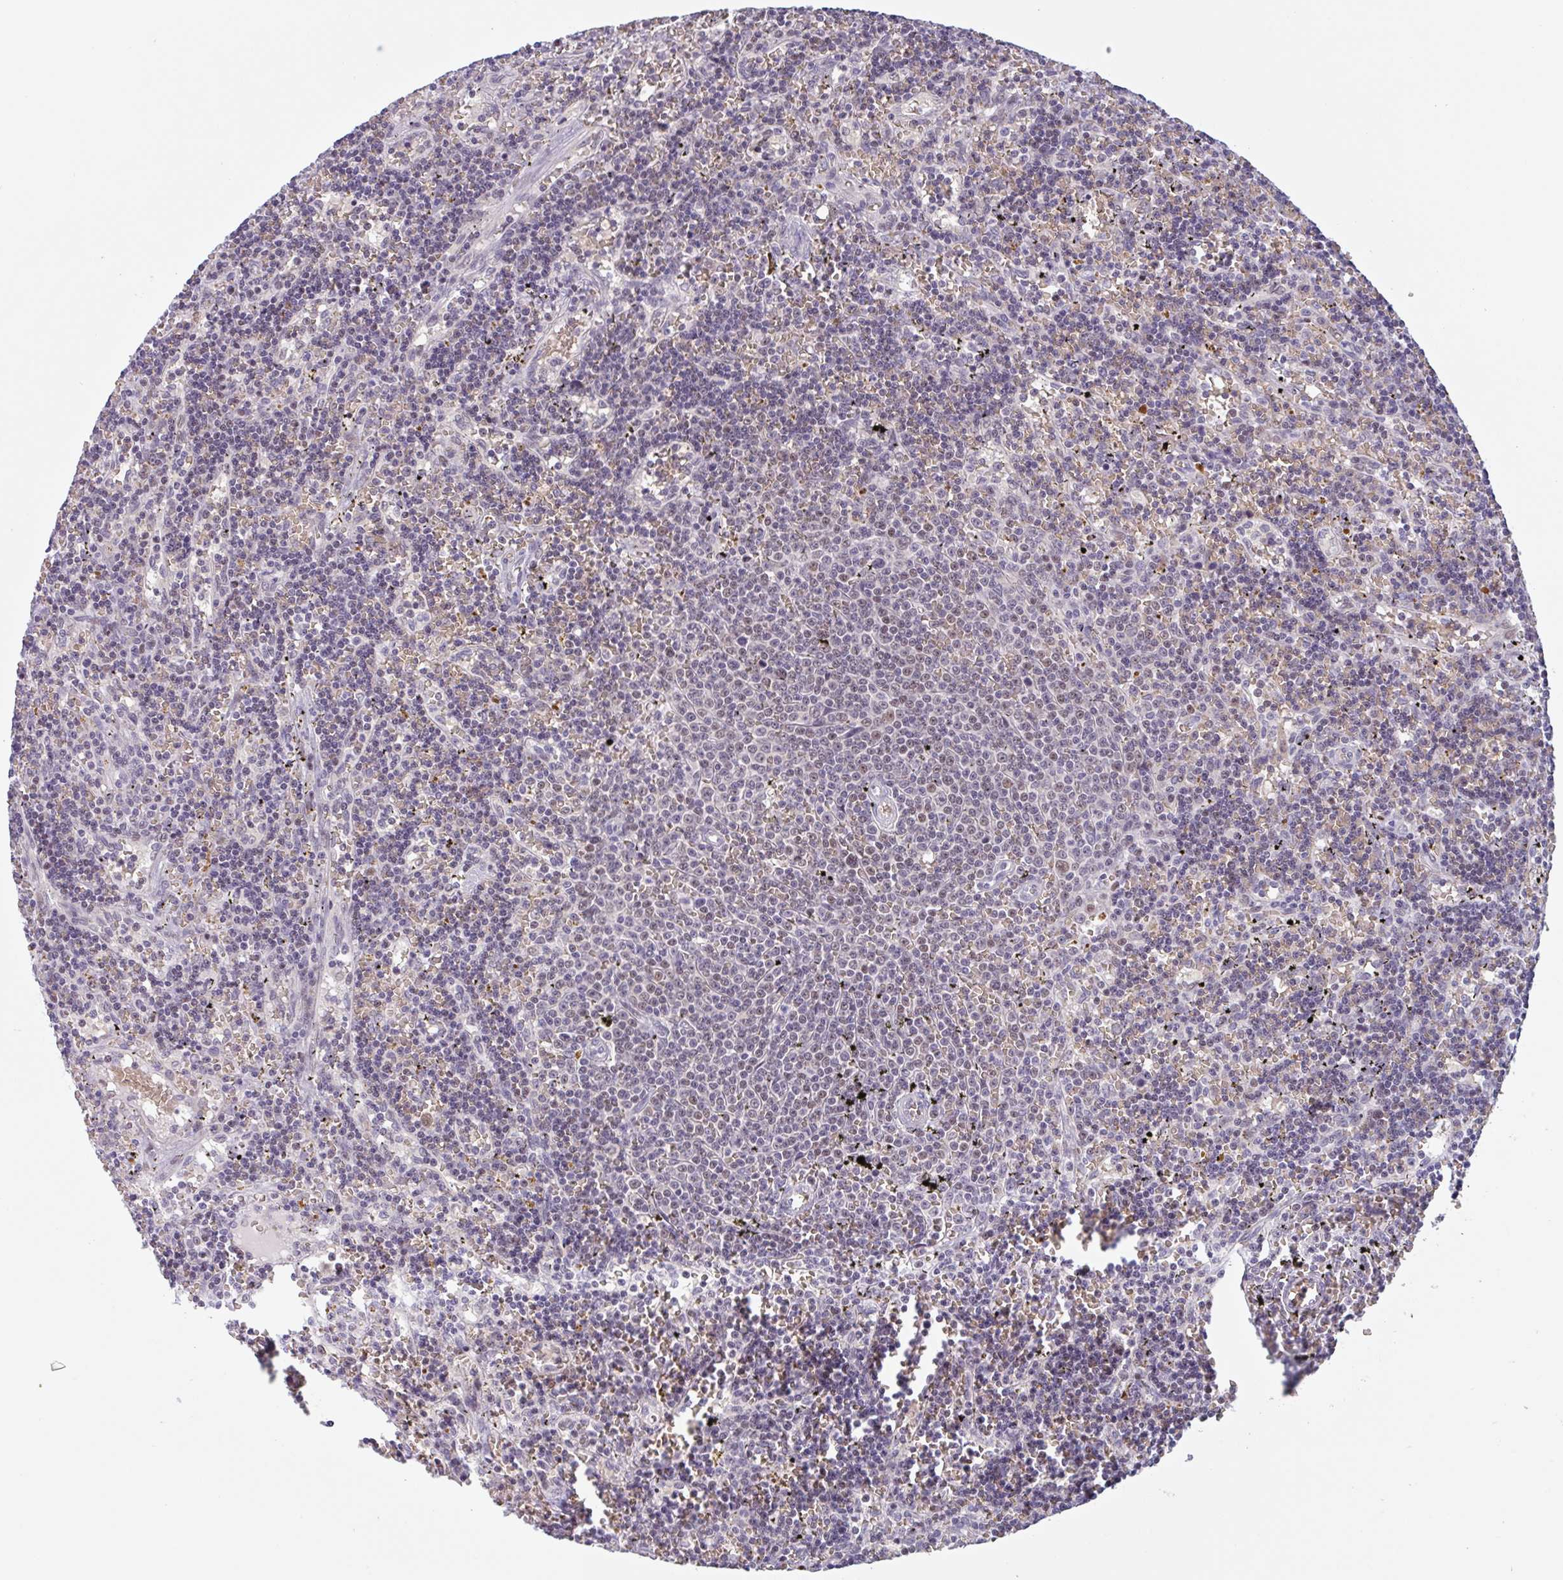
{"staining": {"intensity": "weak", "quantity": "<25%", "location": "nuclear"}, "tissue": "lymphoma", "cell_type": "Tumor cells", "image_type": "cancer", "snomed": [{"axis": "morphology", "description": "Malignant lymphoma, non-Hodgkin's type, Low grade"}, {"axis": "topography", "description": "Spleen"}], "caption": "DAB (3,3'-diaminobenzidine) immunohistochemical staining of low-grade malignant lymphoma, non-Hodgkin's type reveals no significant expression in tumor cells. (Stains: DAB (3,3'-diaminobenzidine) immunohistochemistry (IHC) with hematoxylin counter stain, Microscopy: brightfield microscopy at high magnification).", "gene": "RHAG", "patient": {"sex": "male", "age": 60}}